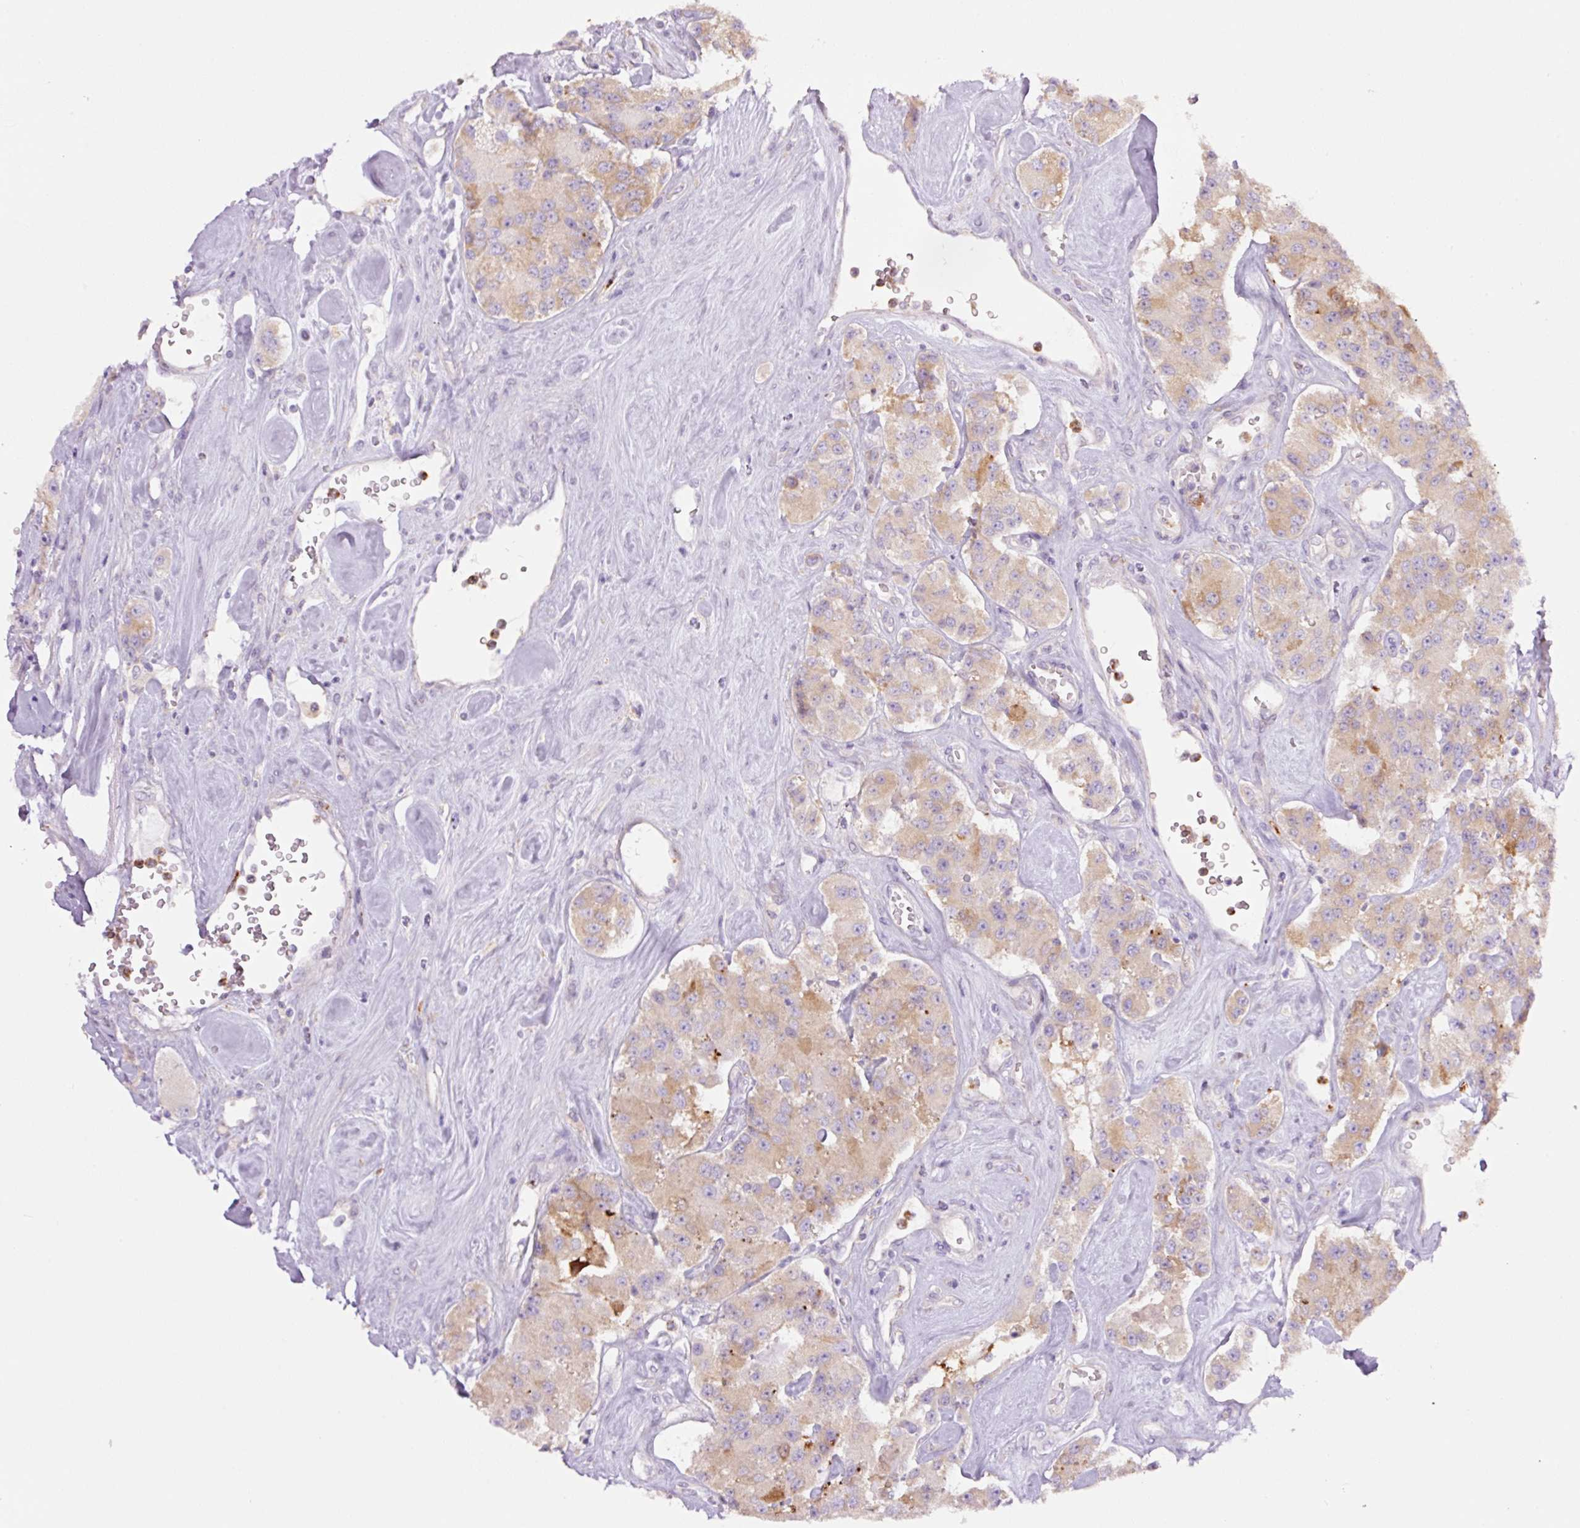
{"staining": {"intensity": "moderate", "quantity": "25%-75%", "location": "cytoplasmic/membranous"}, "tissue": "carcinoid", "cell_type": "Tumor cells", "image_type": "cancer", "snomed": [{"axis": "morphology", "description": "Carcinoid, malignant, NOS"}, {"axis": "topography", "description": "Pancreas"}], "caption": "Immunohistochemical staining of human carcinoid shows medium levels of moderate cytoplasmic/membranous expression in about 25%-75% of tumor cells. The staining was performed using DAB (3,3'-diaminobenzidine), with brown indicating positive protein expression. Nuclei are stained blue with hematoxylin.", "gene": "SH2D6", "patient": {"sex": "male", "age": 41}}